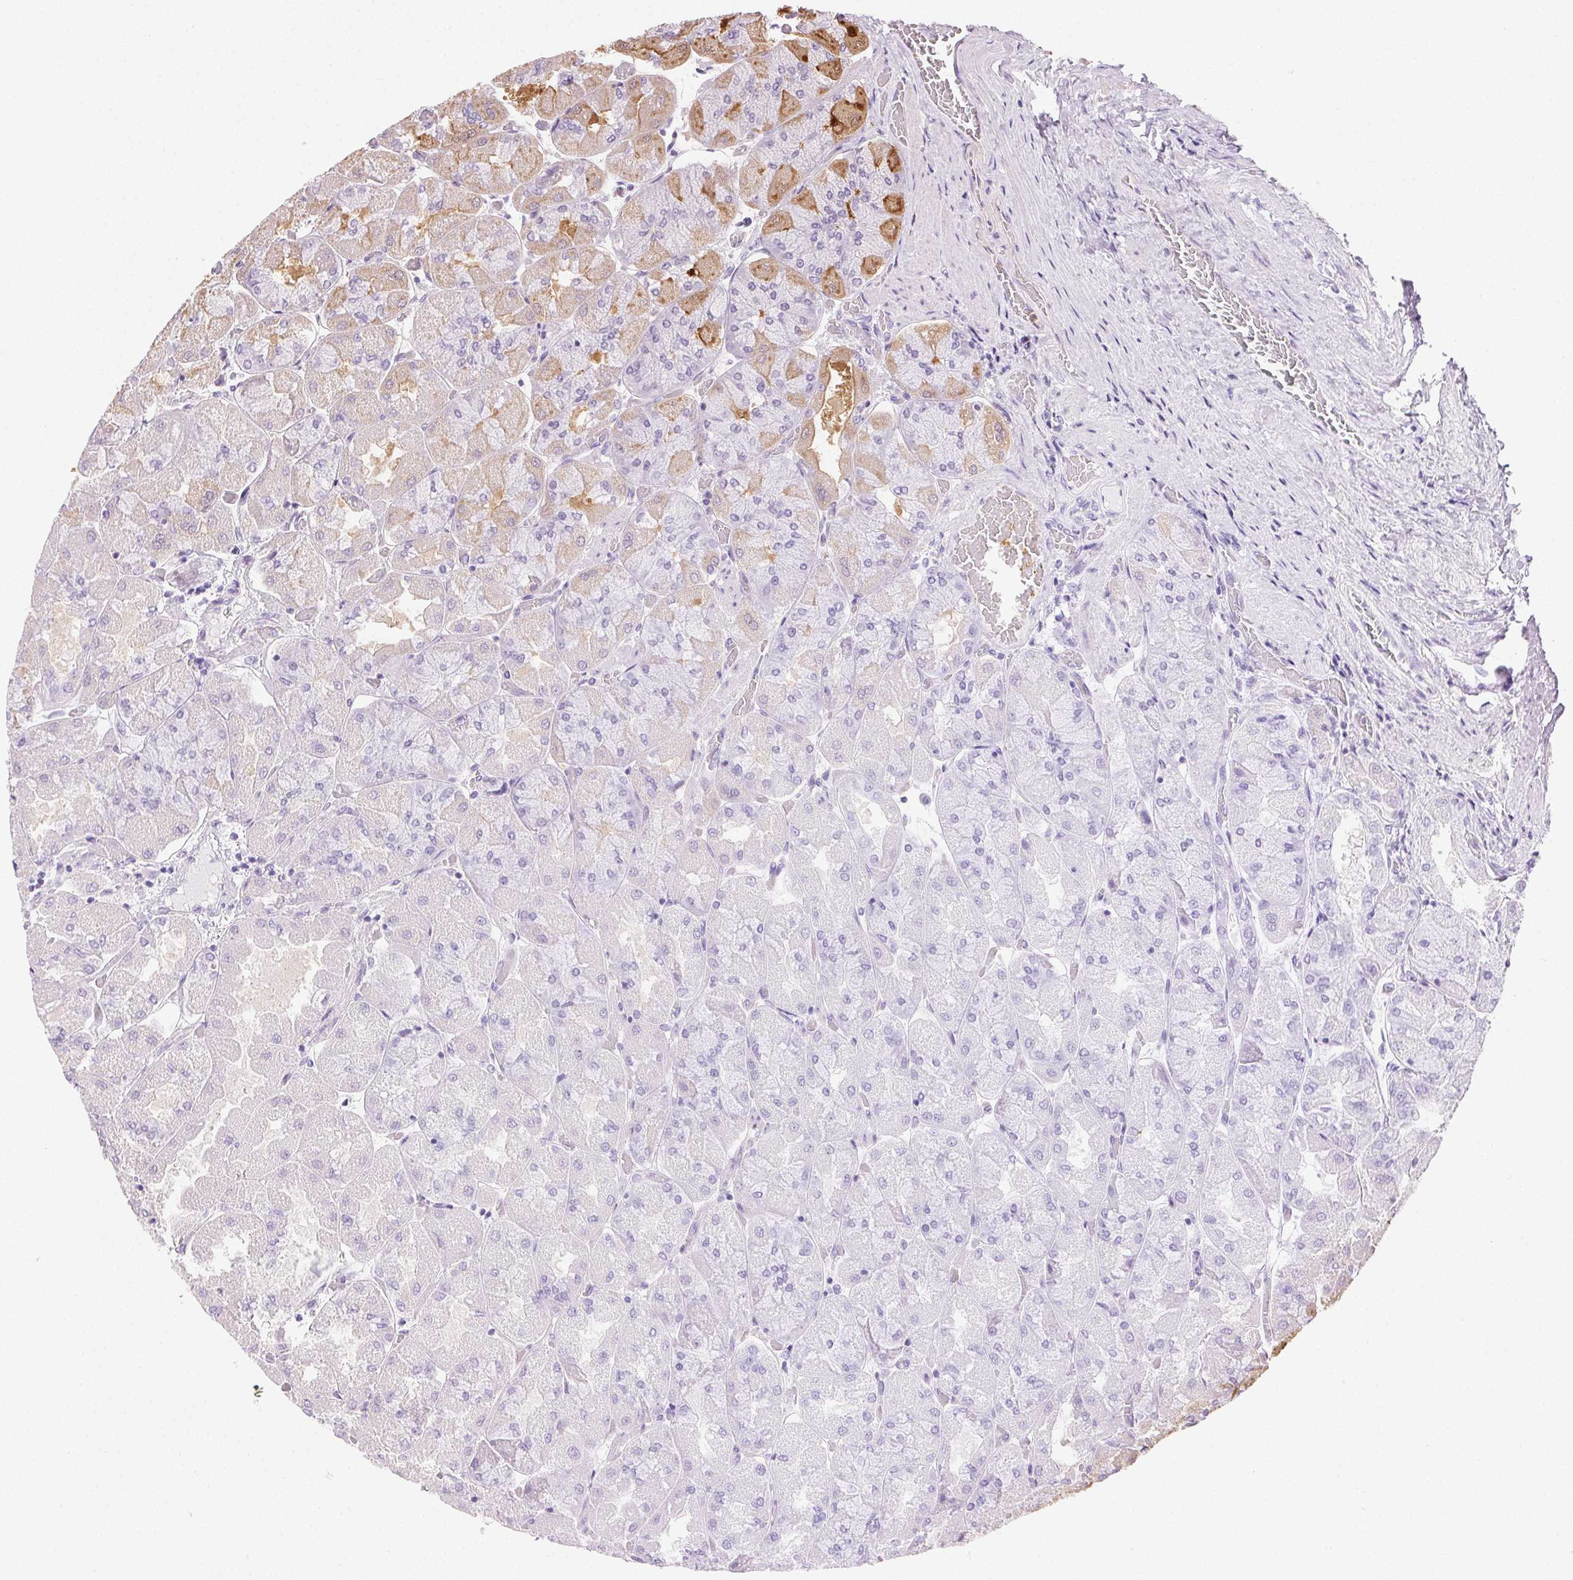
{"staining": {"intensity": "strong", "quantity": "25%-75%", "location": "cytoplasmic/membranous,nuclear"}, "tissue": "stomach", "cell_type": "Glandular cells", "image_type": "normal", "snomed": [{"axis": "morphology", "description": "Normal tissue, NOS"}, {"axis": "topography", "description": "Stomach"}], "caption": "This micrograph displays immunohistochemistry (IHC) staining of unremarkable stomach, with high strong cytoplasmic/membranous,nuclear positivity in about 25%-75% of glandular cells.", "gene": "TMEM45A", "patient": {"sex": "female", "age": 61}}